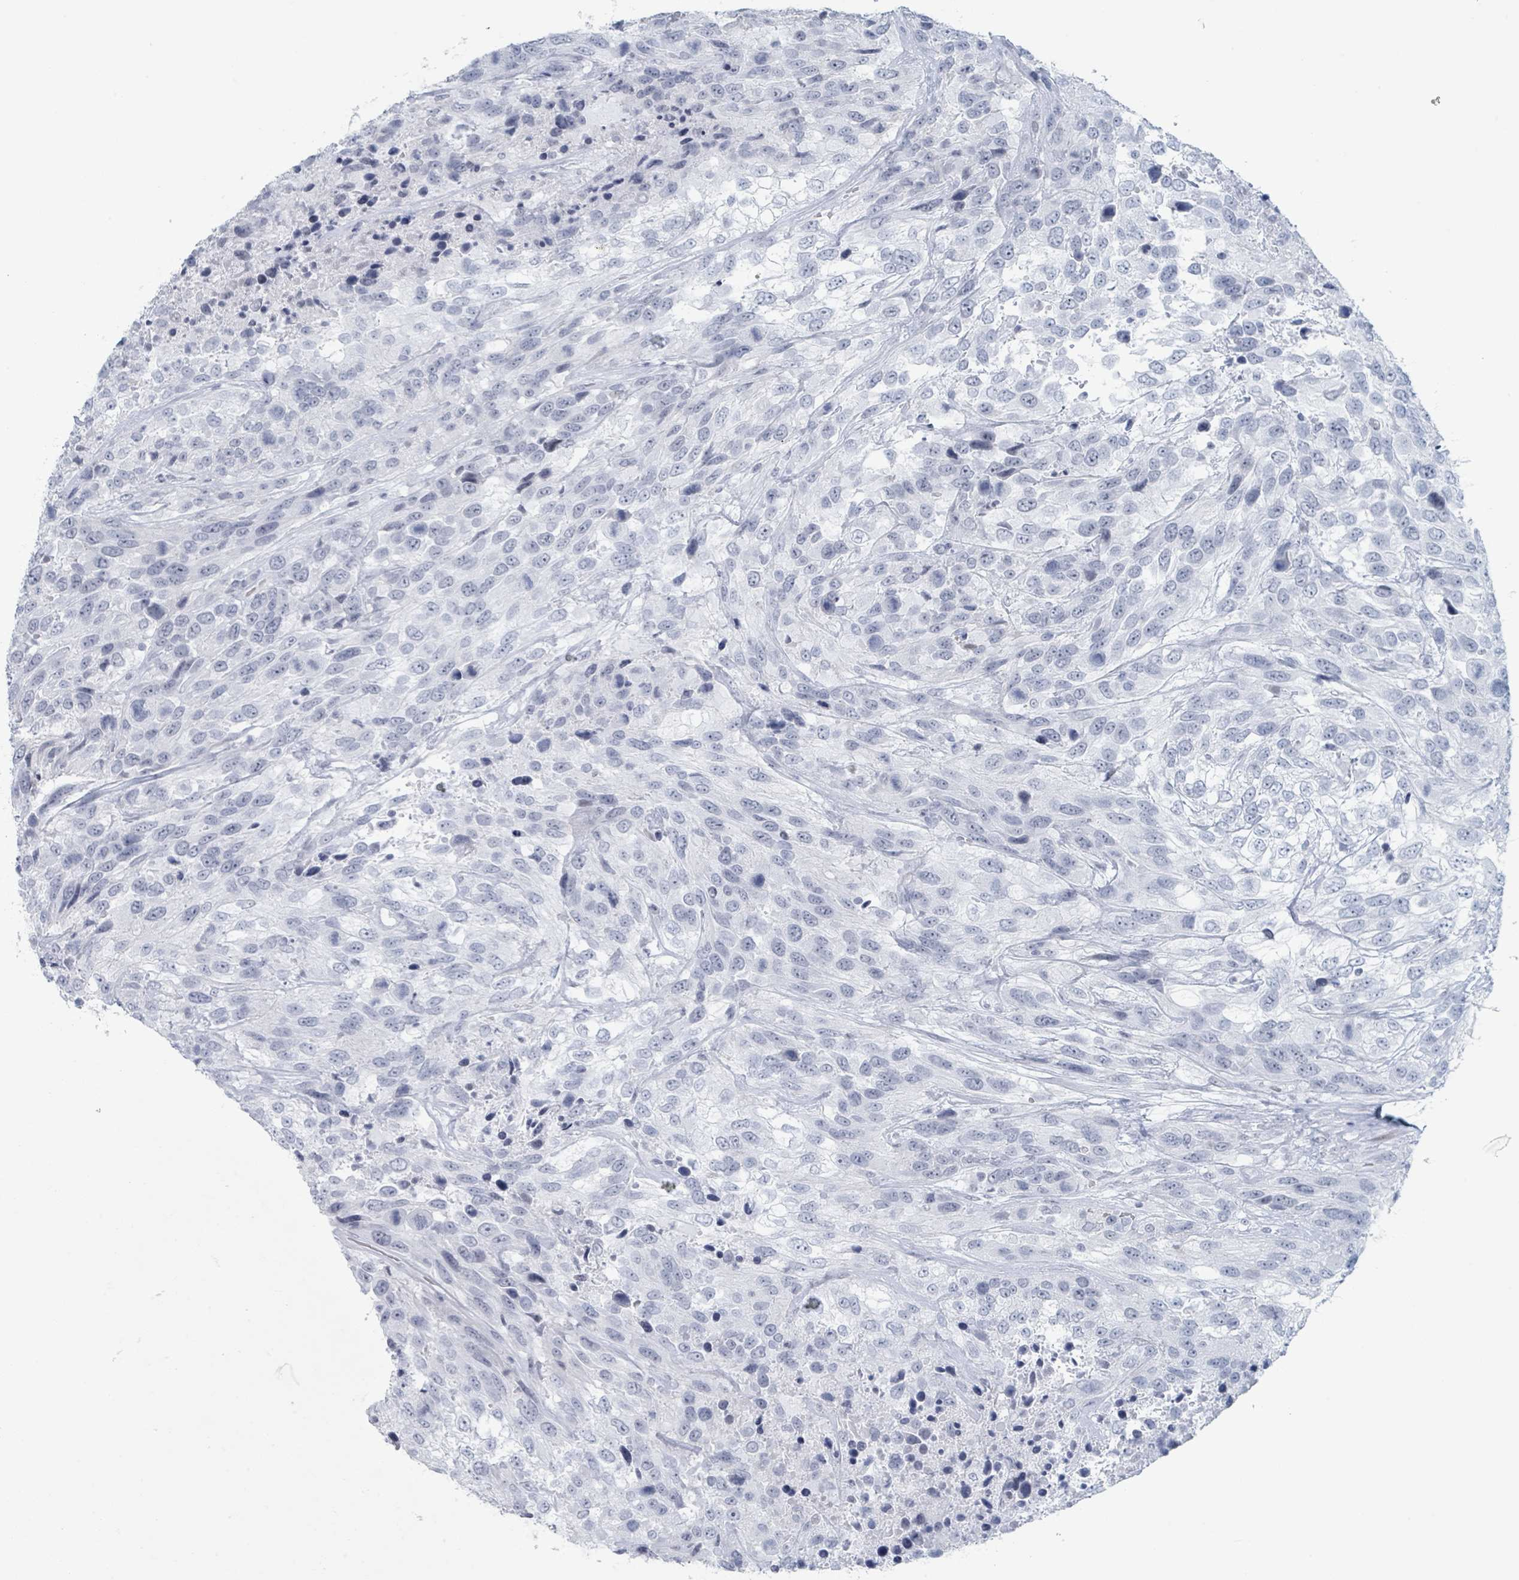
{"staining": {"intensity": "negative", "quantity": "none", "location": "none"}, "tissue": "urothelial cancer", "cell_type": "Tumor cells", "image_type": "cancer", "snomed": [{"axis": "morphology", "description": "Urothelial carcinoma, High grade"}, {"axis": "topography", "description": "Urinary bladder"}], "caption": "High power microscopy micrograph of an immunohistochemistry micrograph of urothelial cancer, revealing no significant staining in tumor cells. The staining is performed using DAB (3,3'-diaminobenzidine) brown chromogen with nuclei counter-stained in using hematoxylin.", "gene": "GPR15LG", "patient": {"sex": "female", "age": 70}}